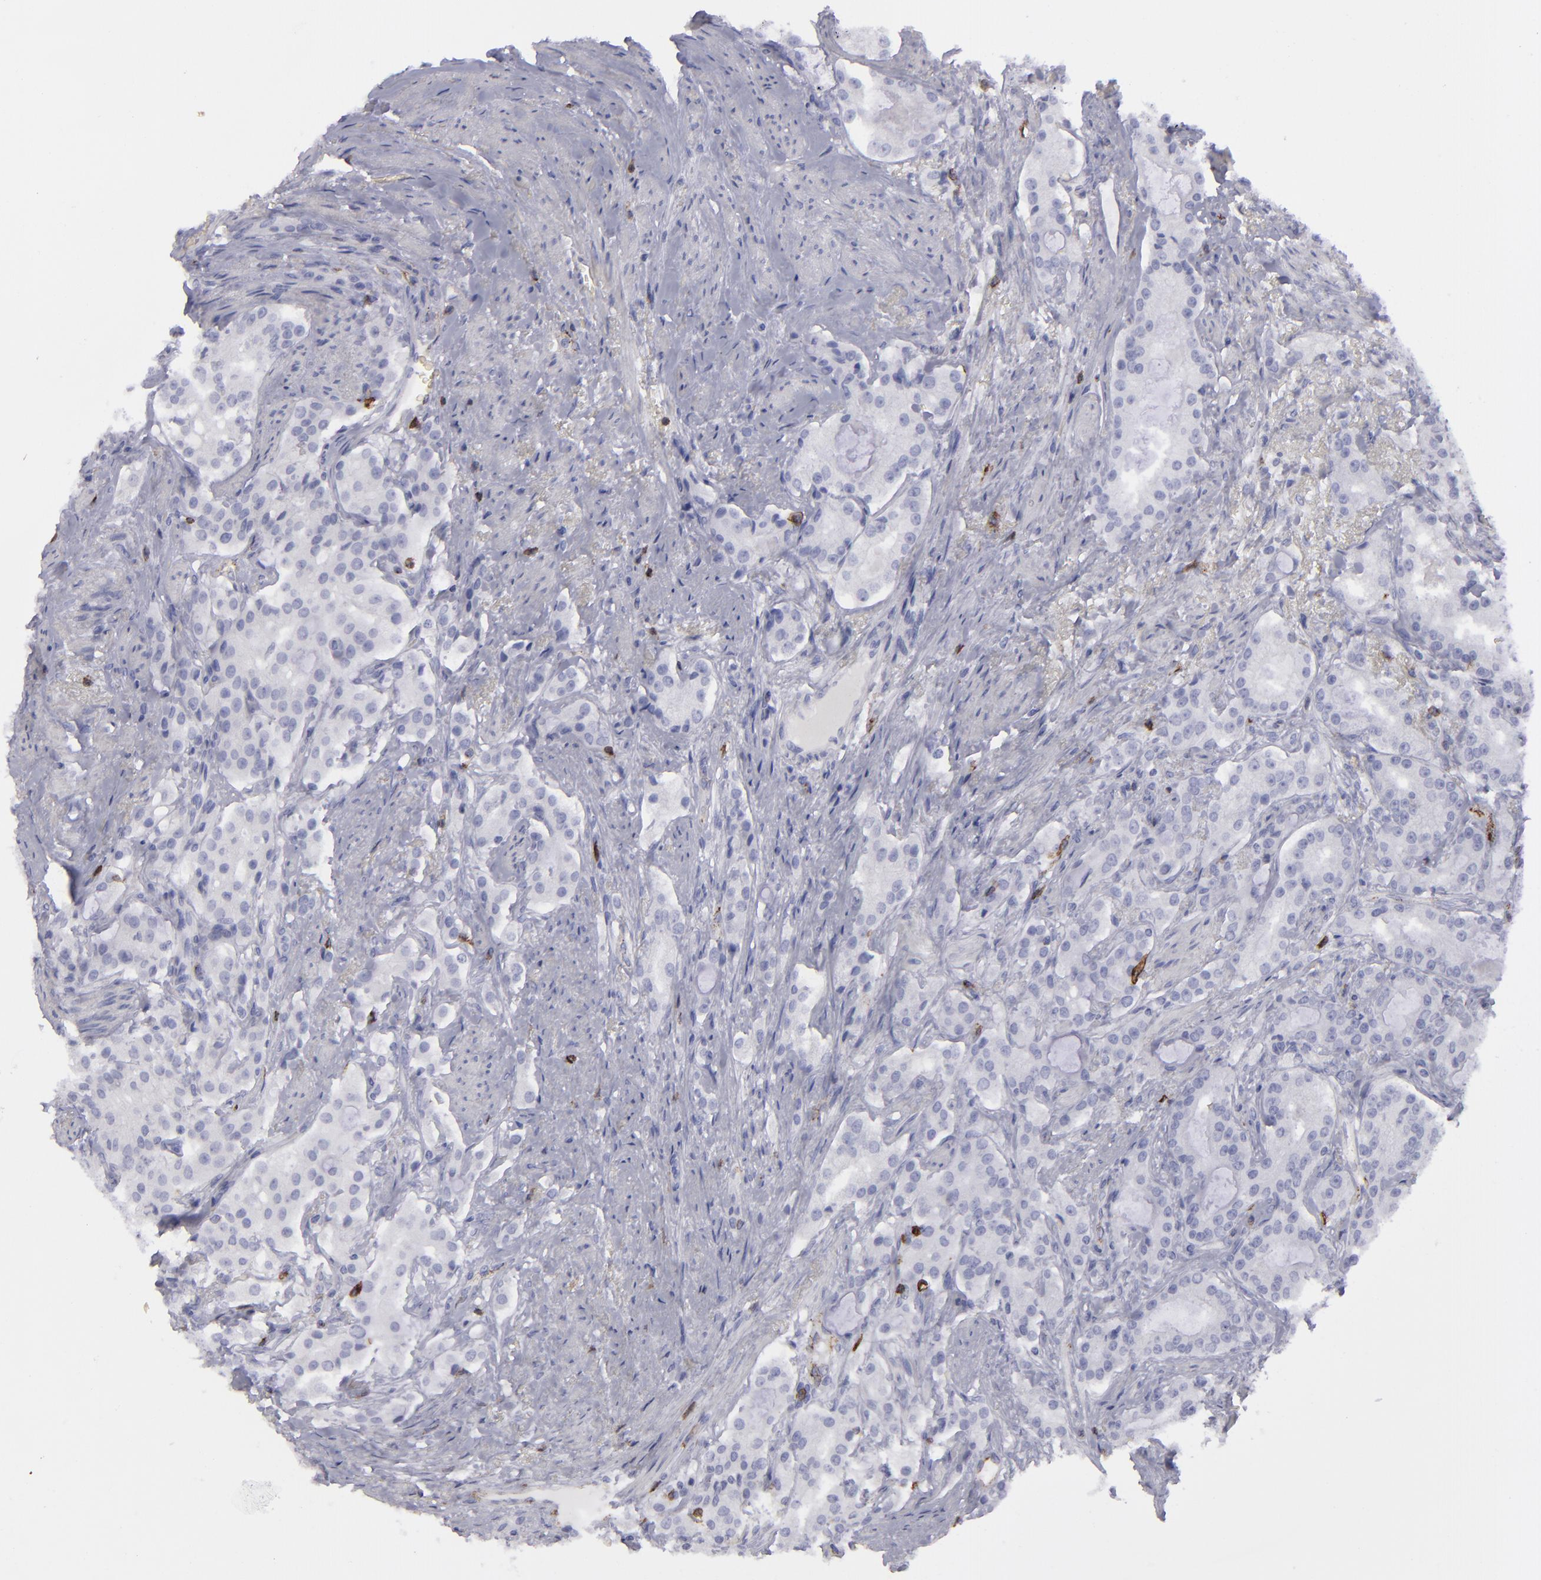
{"staining": {"intensity": "negative", "quantity": "none", "location": "none"}, "tissue": "prostate cancer", "cell_type": "Tumor cells", "image_type": "cancer", "snomed": [{"axis": "morphology", "description": "Adenocarcinoma, Medium grade"}, {"axis": "topography", "description": "Prostate"}], "caption": "High magnification brightfield microscopy of prostate cancer (medium-grade adenocarcinoma) stained with DAB (3,3'-diaminobenzidine) (brown) and counterstained with hematoxylin (blue): tumor cells show no significant positivity.", "gene": "CD27", "patient": {"sex": "male", "age": 72}}